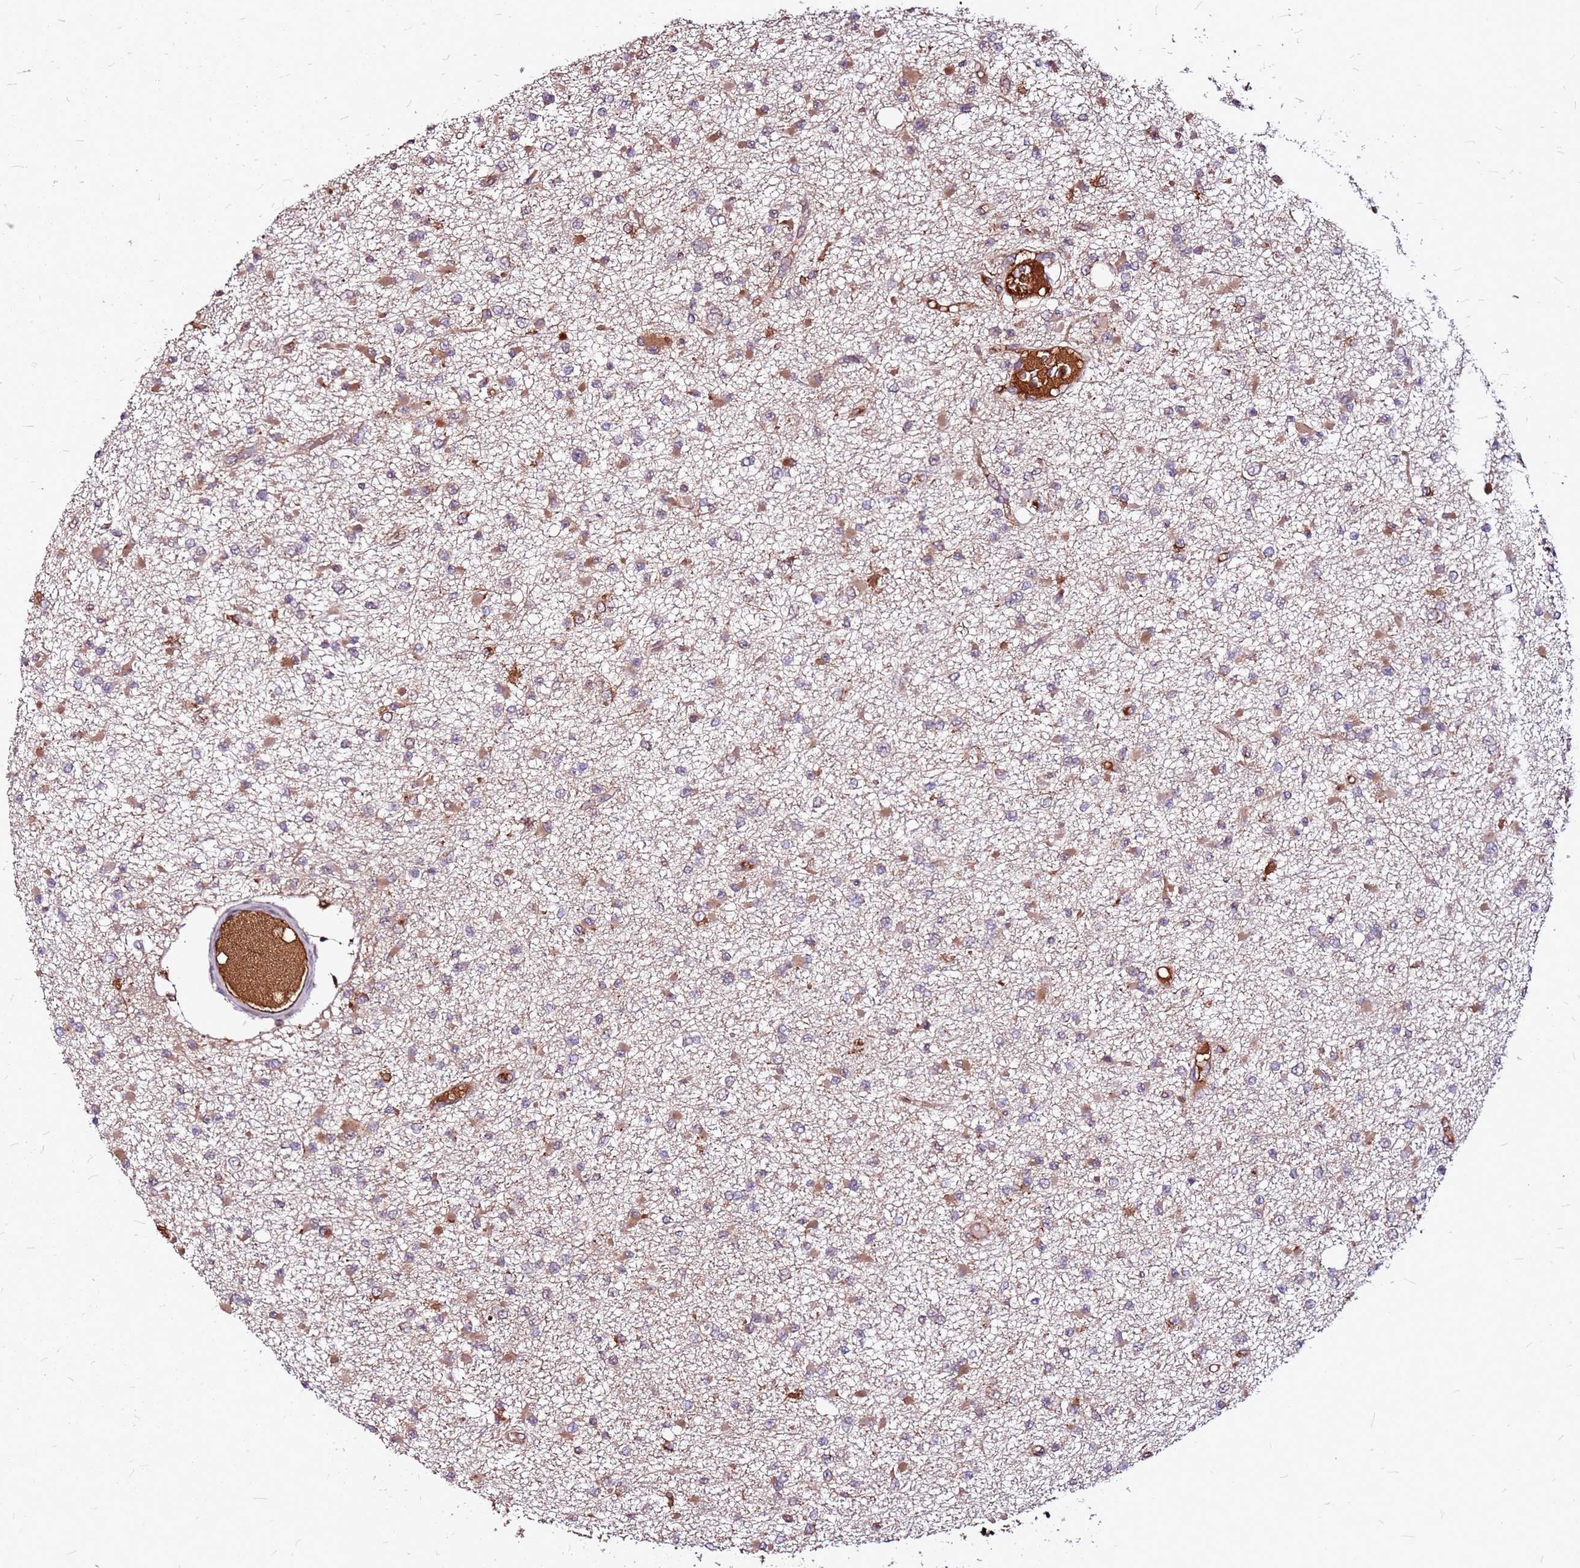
{"staining": {"intensity": "moderate", "quantity": ">75%", "location": "cytoplasmic/membranous"}, "tissue": "glioma", "cell_type": "Tumor cells", "image_type": "cancer", "snomed": [{"axis": "morphology", "description": "Glioma, malignant, Low grade"}, {"axis": "topography", "description": "Brain"}], "caption": "Moderate cytoplasmic/membranous staining is seen in about >75% of tumor cells in malignant glioma (low-grade).", "gene": "LYPLAL1", "patient": {"sex": "female", "age": 22}}